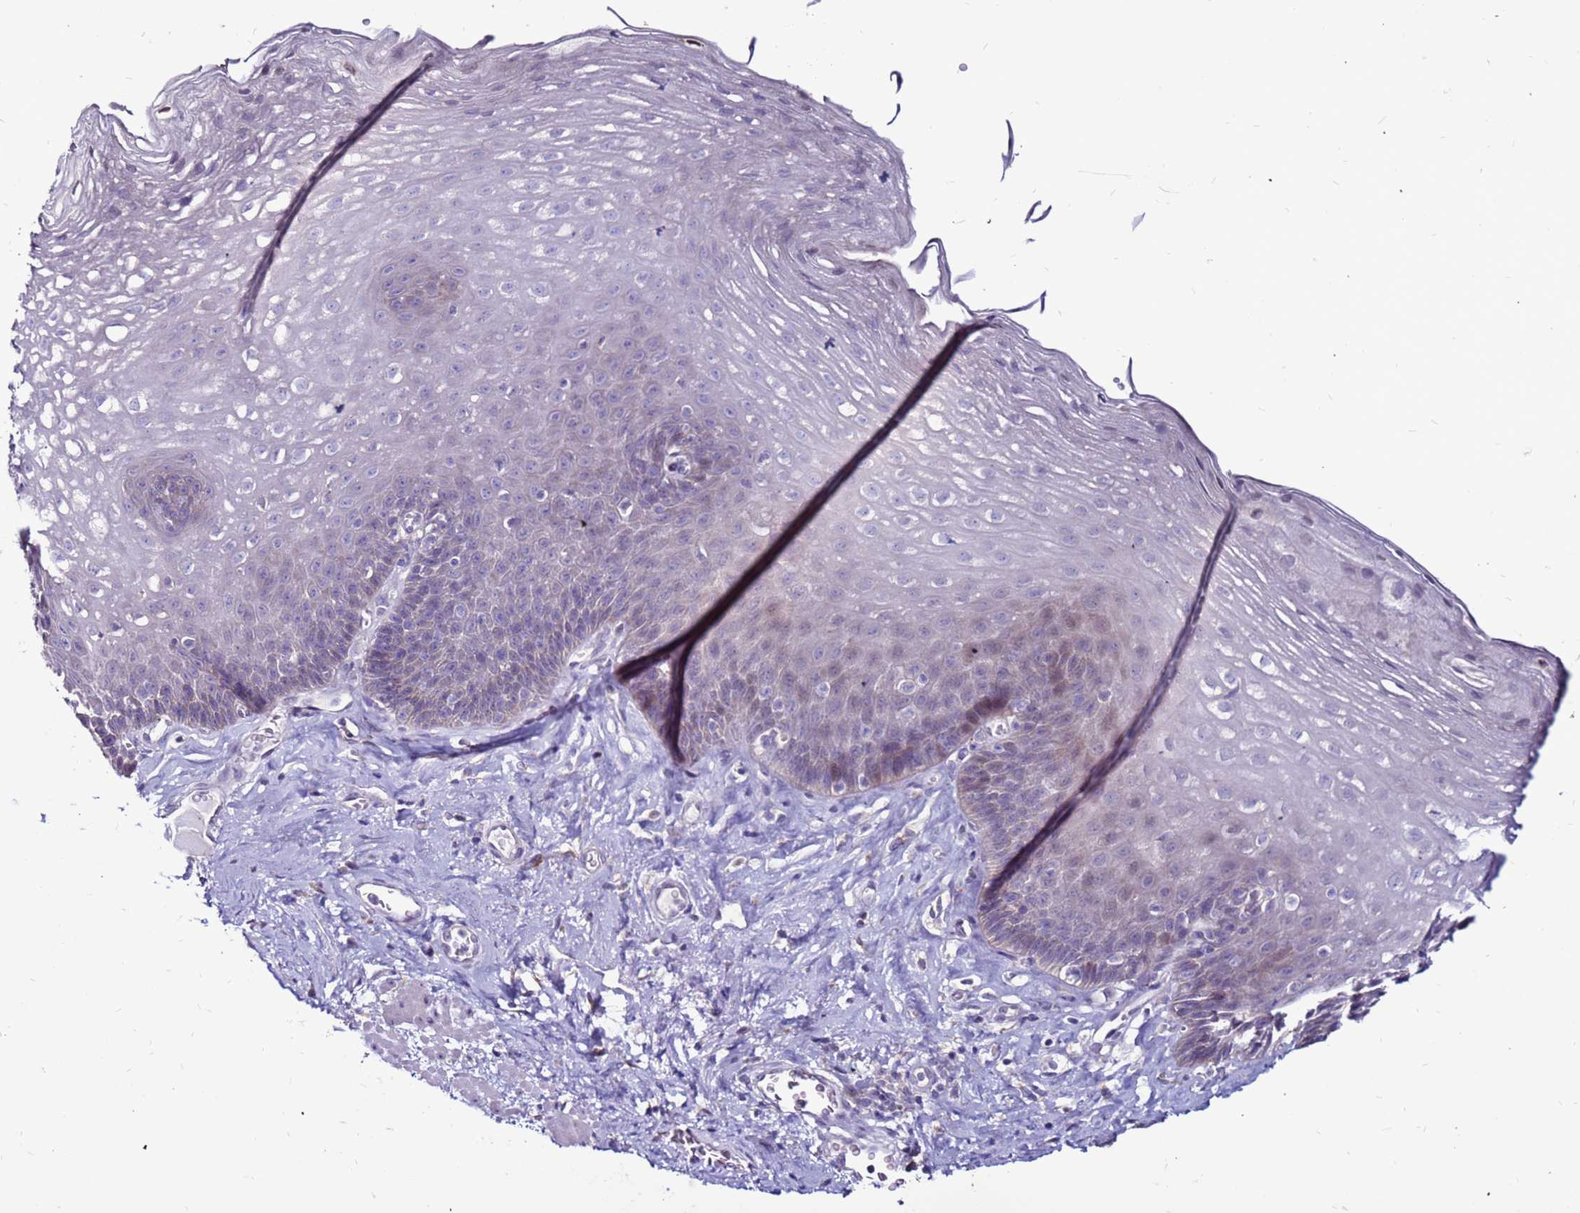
{"staining": {"intensity": "negative", "quantity": "none", "location": "none"}, "tissue": "esophagus", "cell_type": "Squamous epithelial cells", "image_type": "normal", "snomed": [{"axis": "morphology", "description": "Normal tissue, NOS"}, {"axis": "topography", "description": "Esophagus"}], "caption": "High magnification brightfield microscopy of normal esophagus stained with DAB (brown) and counterstained with hematoxylin (blue): squamous epithelial cells show no significant staining.", "gene": "SLC44A3", "patient": {"sex": "female", "age": 66}}